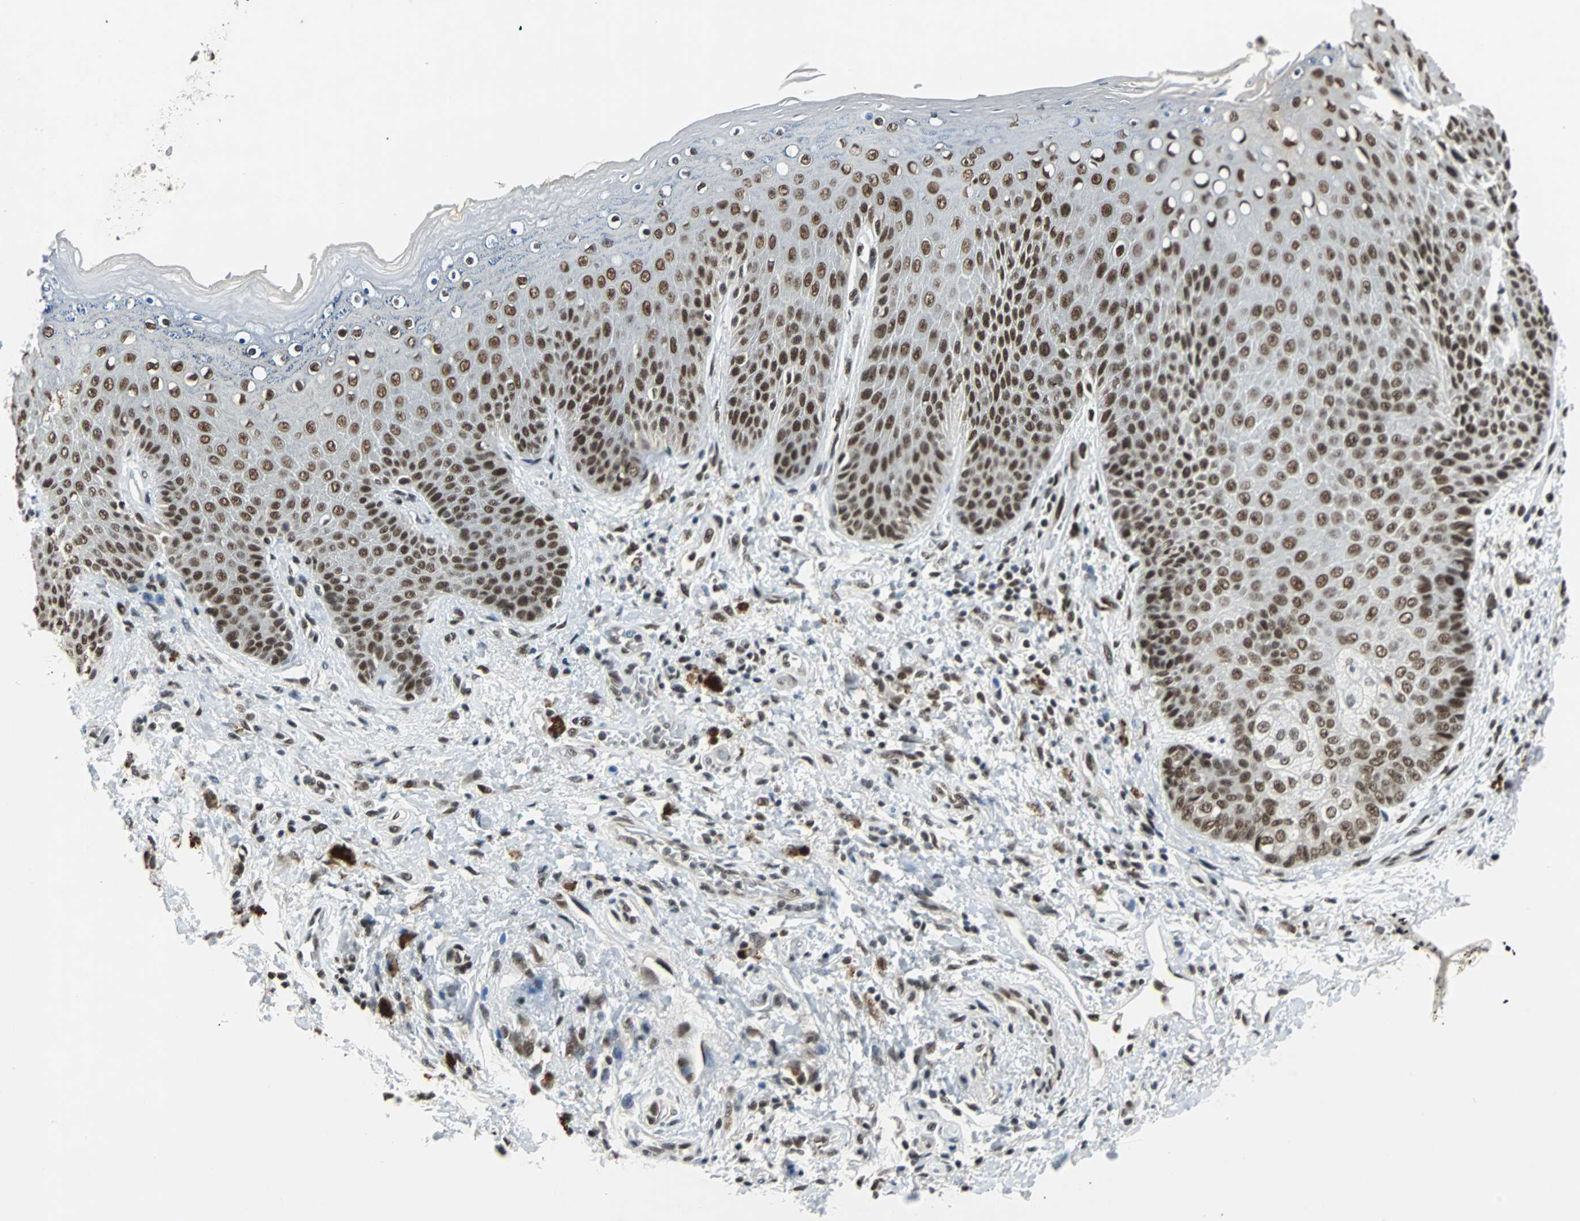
{"staining": {"intensity": "strong", "quantity": ">75%", "location": "nuclear"}, "tissue": "skin", "cell_type": "Epidermal cells", "image_type": "normal", "snomed": [{"axis": "morphology", "description": "Normal tissue, NOS"}, {"axis": "topography", "description": "Anal"}], "caption": "Immunohistochemistry photomicrograph of benign human skin stained for a protein (brown), which exhibits high levels of strong nuclear staining in approximately >75% of epidermal cells.", "gene": "GATAD2A", "patient": {"sex": "female", "age": 46}}